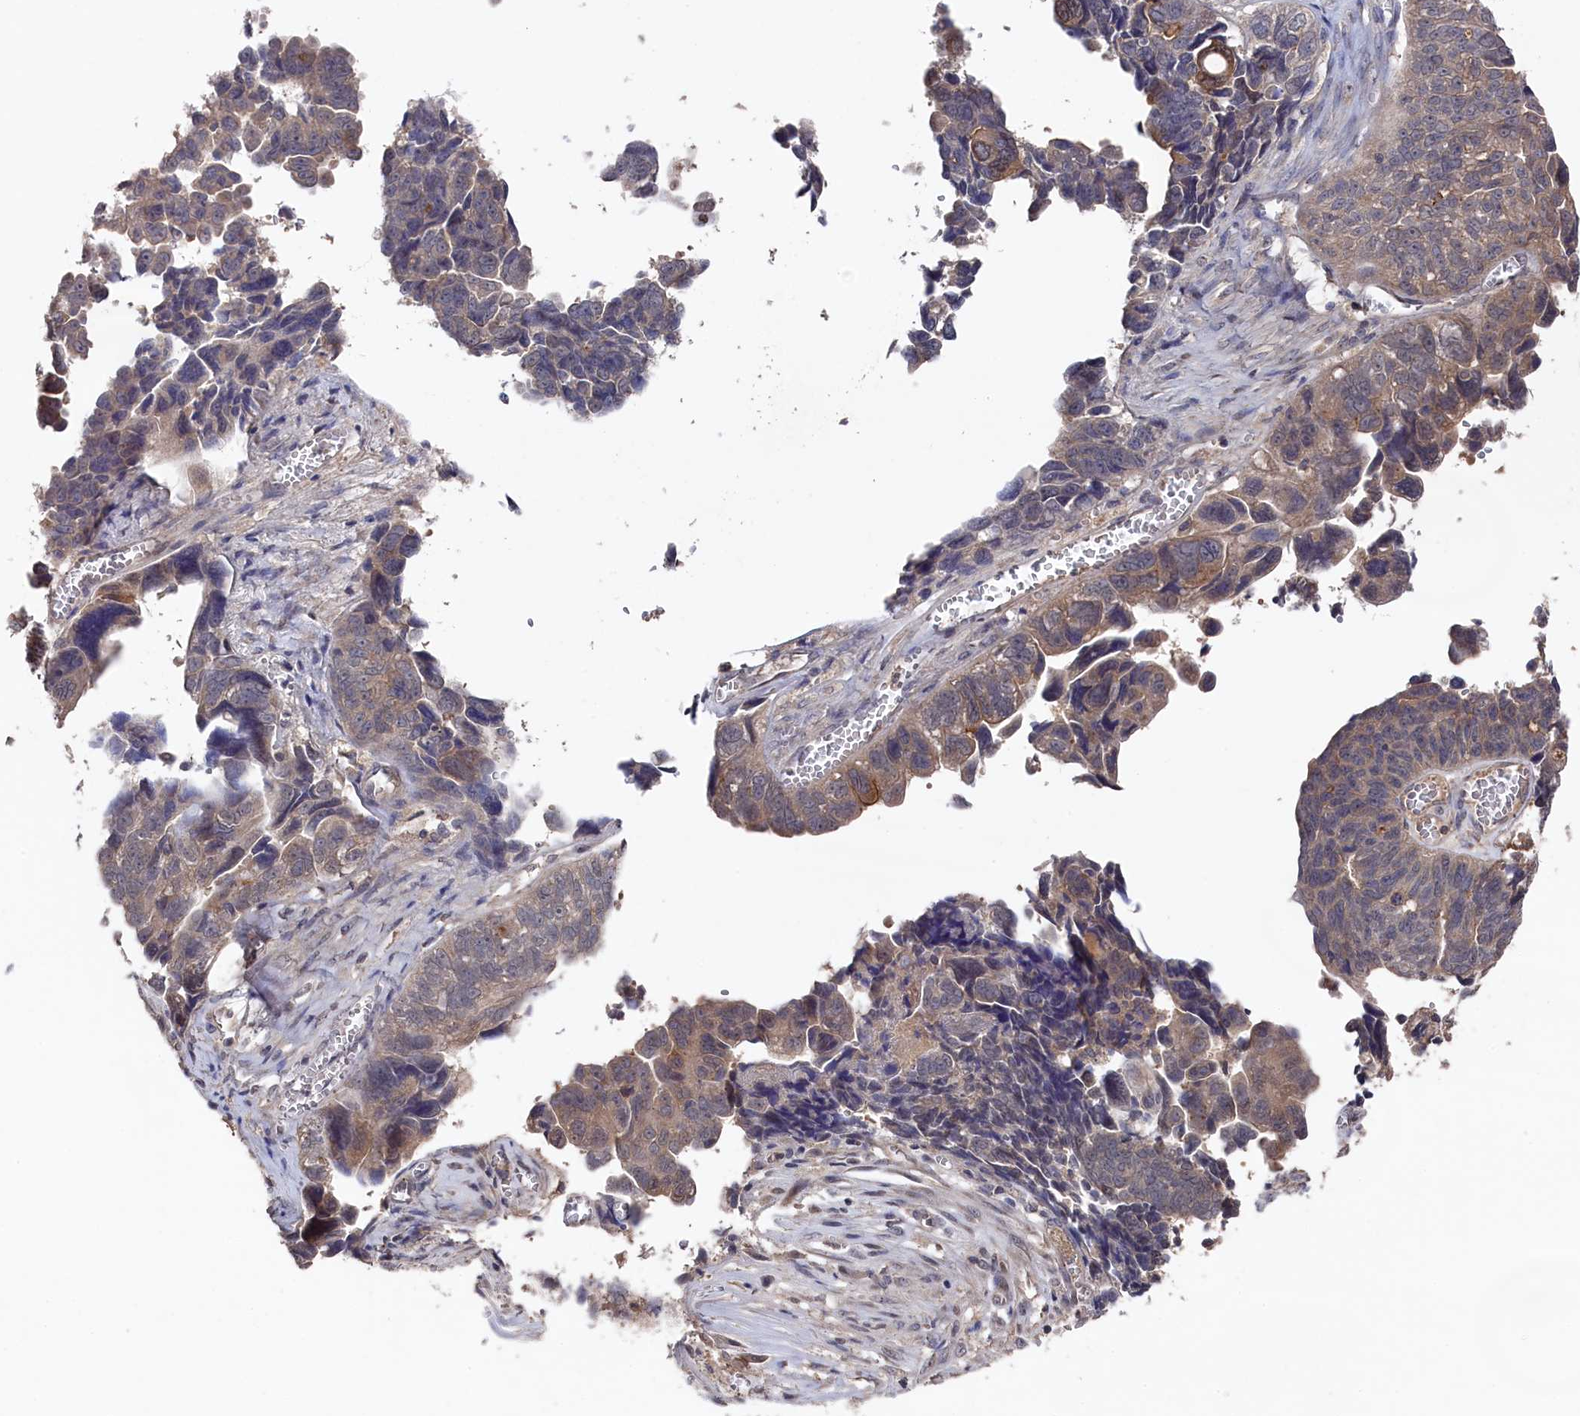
{"staining": {"intensity": "weak", "quantity": "<25%", "location": "cytoplasmic/membranous"}, "tissue": "ovarian cancer", "cell_type": "Tumor cells", "image_type": "cancer", "snomed": [{"axis": "morphology", "description": "Cystadenocarcinoma, serous, NOS"}, {"axis": "topography", "description": "Ovary"}], "caption": "Serous cystadenocarcinoma (ovarian) was stained to show a protein in brown. There is no significant positivity in tumor cells.", "gene": "TMC5", "patient": {"sex": "female", "age": 79}}